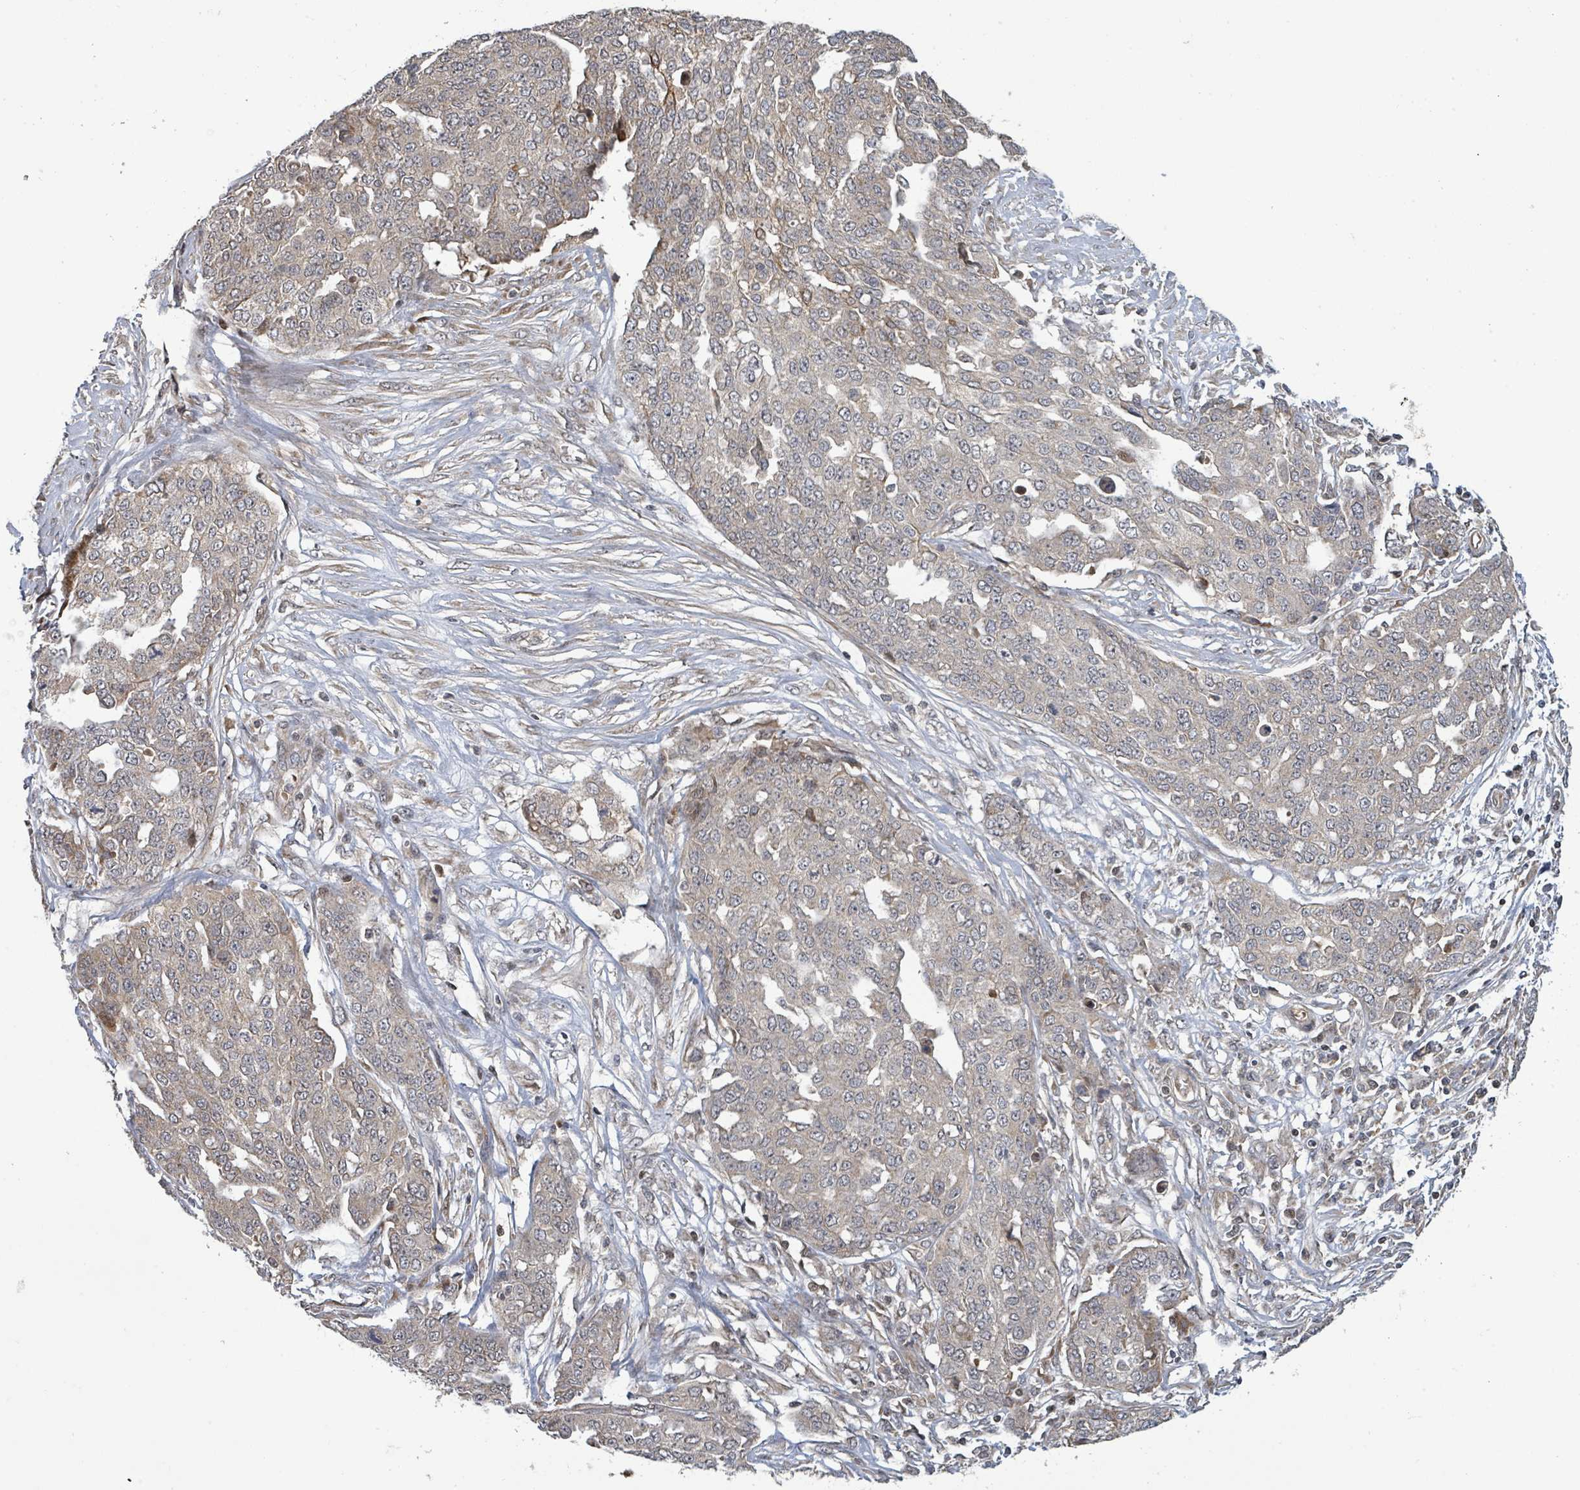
{"staining": {"intensity": "weak", "quantity": "<25%", "location": "cytoplasmic/membranous"}, "tissue": "ovarian cancer", "cell_type": "Tumor cells", "image_type": "cancer", "snomed": [{"axis": "morphology", "description": "Cystadenocarcinoma, serous, NOS"}, {"axis": "topography", "description": "Soft tissue"}, {"axis": "topography", "description": "Ovary"}], "caption": "A photomicrograph of human ovarian cancer is negative for staining in tumor cells.", "gene": "ITGA11", "patient": {"sex": "female", "age": 57}}